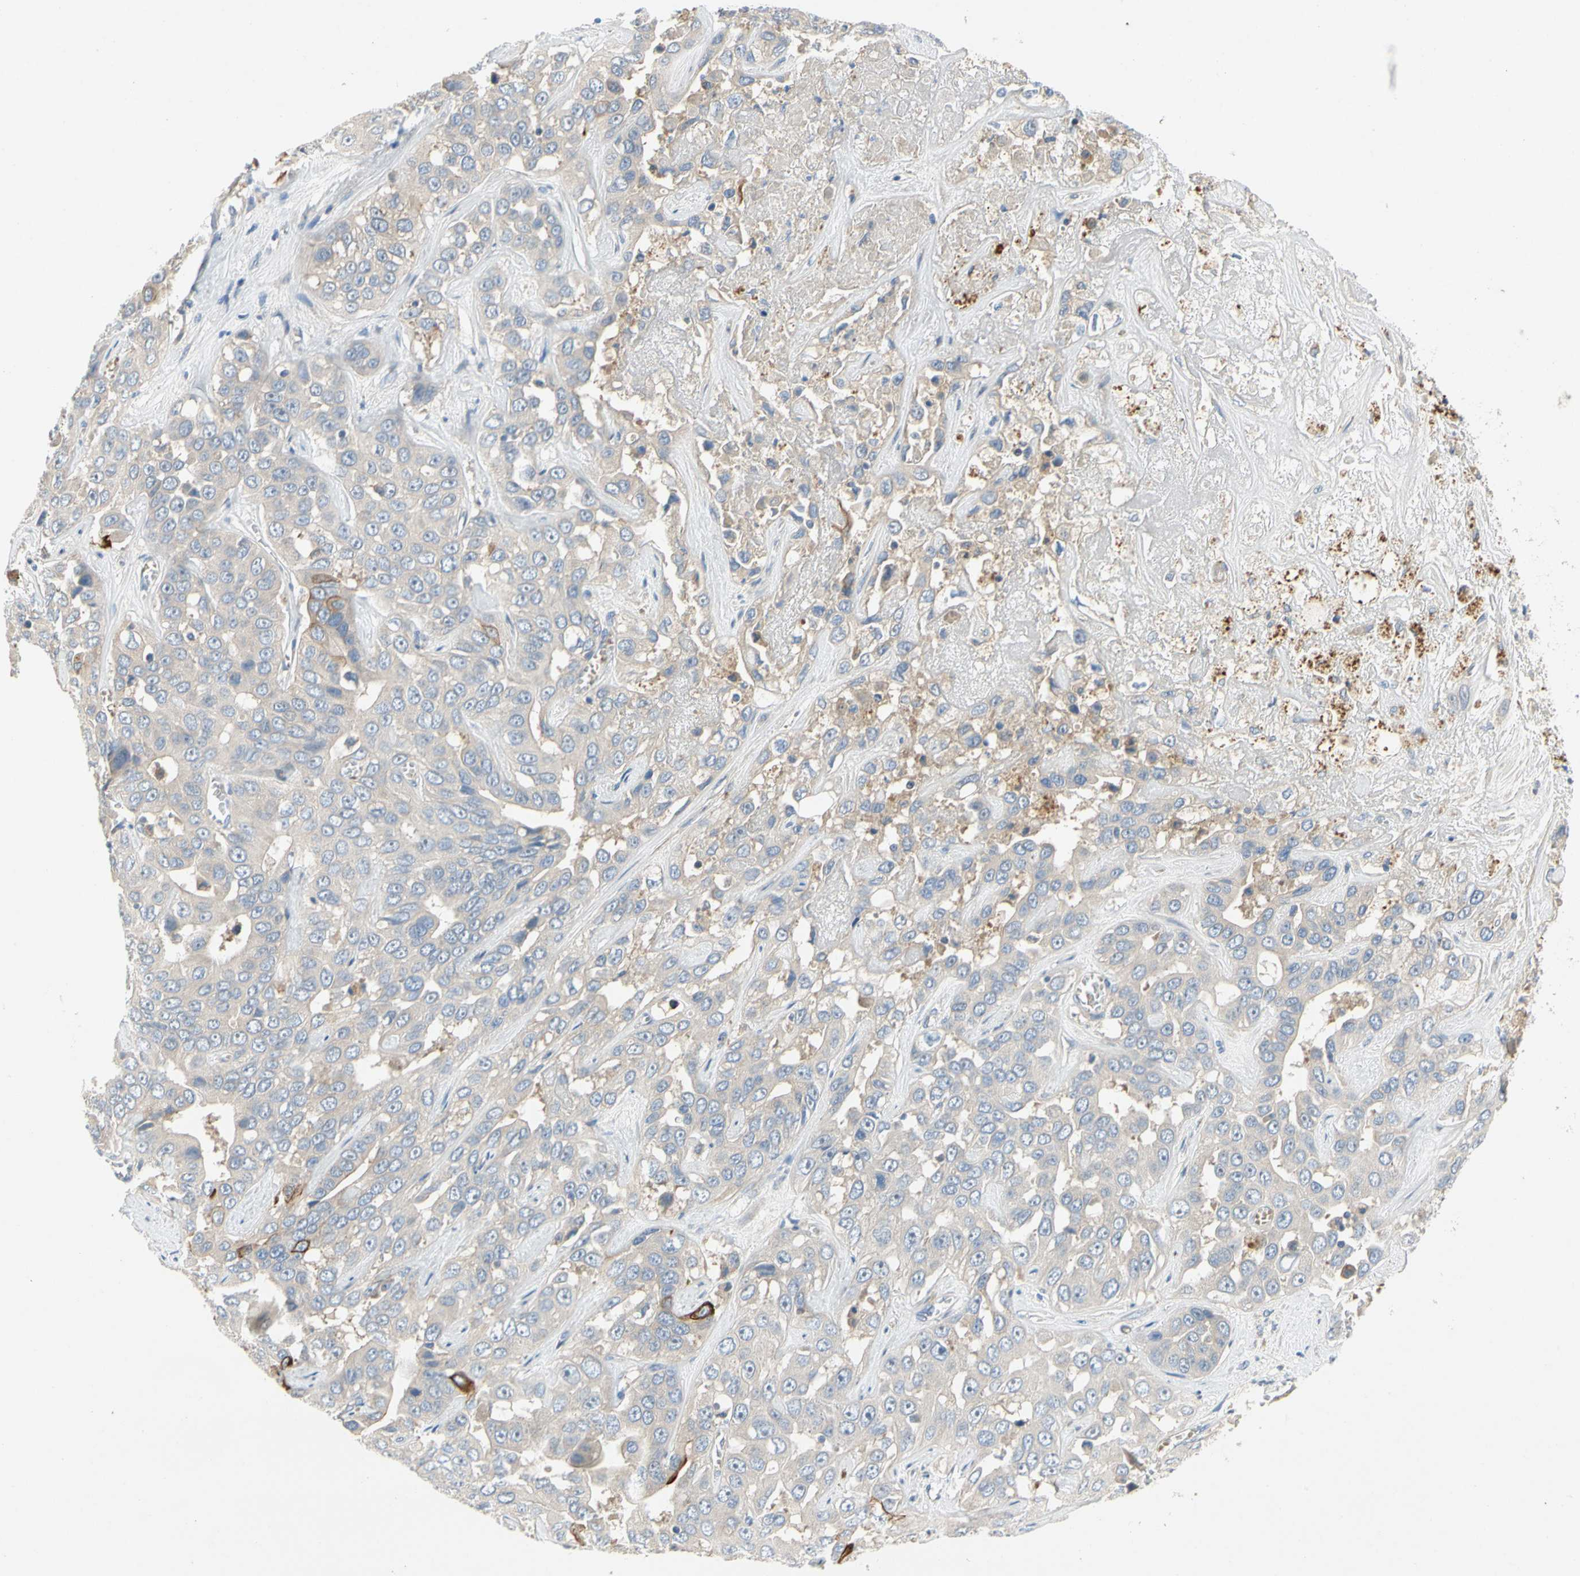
{"staining": {"intensity": "weak", "quantity": "25%-75%", "location": "cytoplasmic/membranous"}, "tissue": "liver cancer", "cell_type": "Tumor cells", "image_type": "cancer", "snomed": [{"axis": "morphology", "description": "Cholangiocarcinoma"}, {"axis": "topography", "description": "Liver"}], "caption": "An image of human liver cancer stained for a protein demonstrates weak cytoplasmic/membranous brown staining in tumor cells. Ihc stains the protein in brown and the nuclei are stained blue.", "gene": "KLHDC8B", "patient": {"sex": "female", "age": 52}}